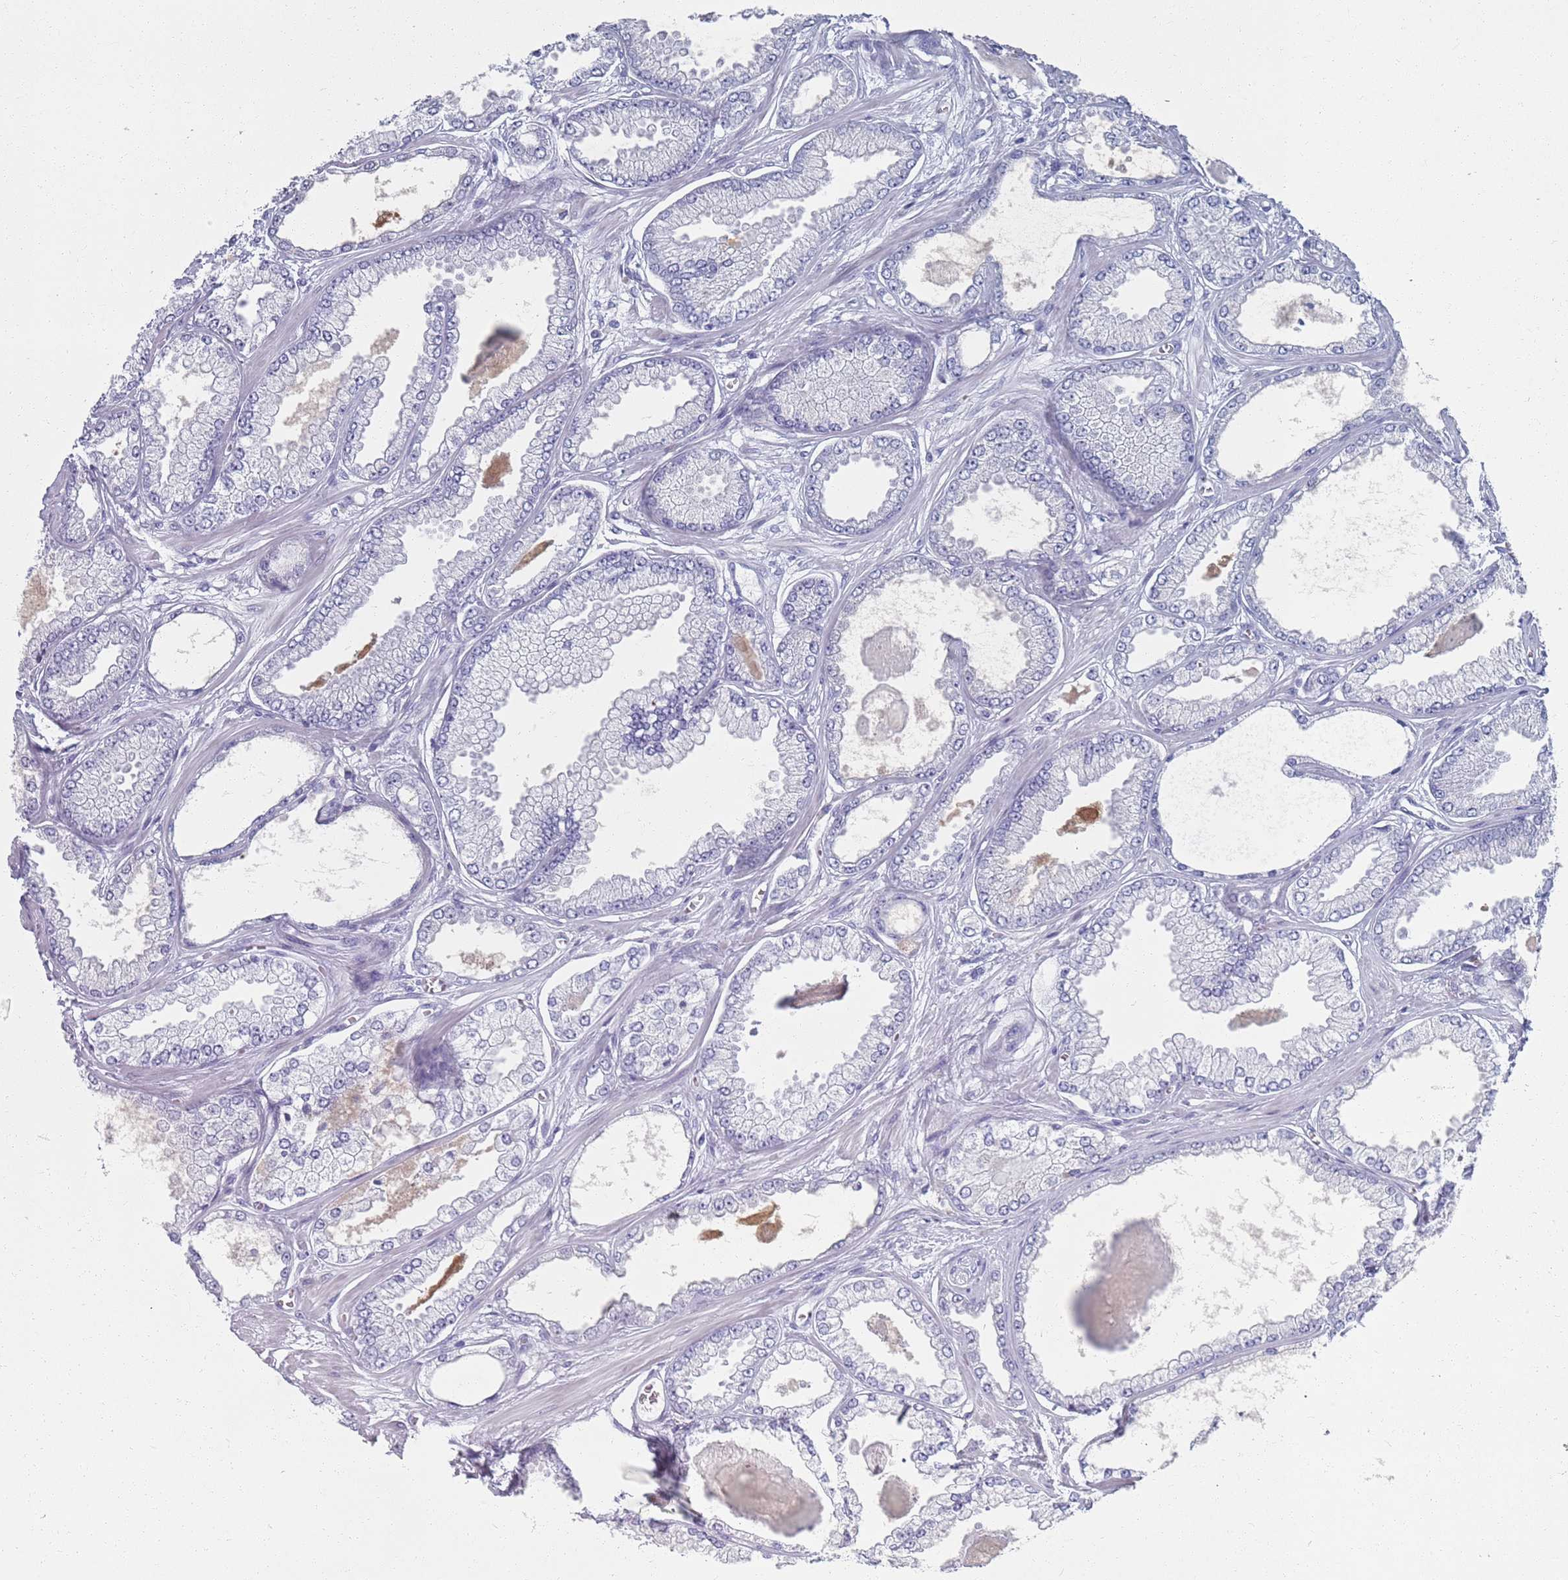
{"staining": {"intensity": "negative", "quantity": "none", "location": "none"}, "tissue": "prostate cancer", "cell_type": "Tumor cells", "image_type": "cancer", "snomed": [{"axis": "morphology", "description": "Adenocarcinoma, Low grade"}, {"axis": "topography", "description": "Prostate"}], "caption": "This is an IHC micrograph of human prostate cancer. There is no staining in tumor cells.", "gene": "PLOD1", "patient": {"sex": "male", "age": 64}}